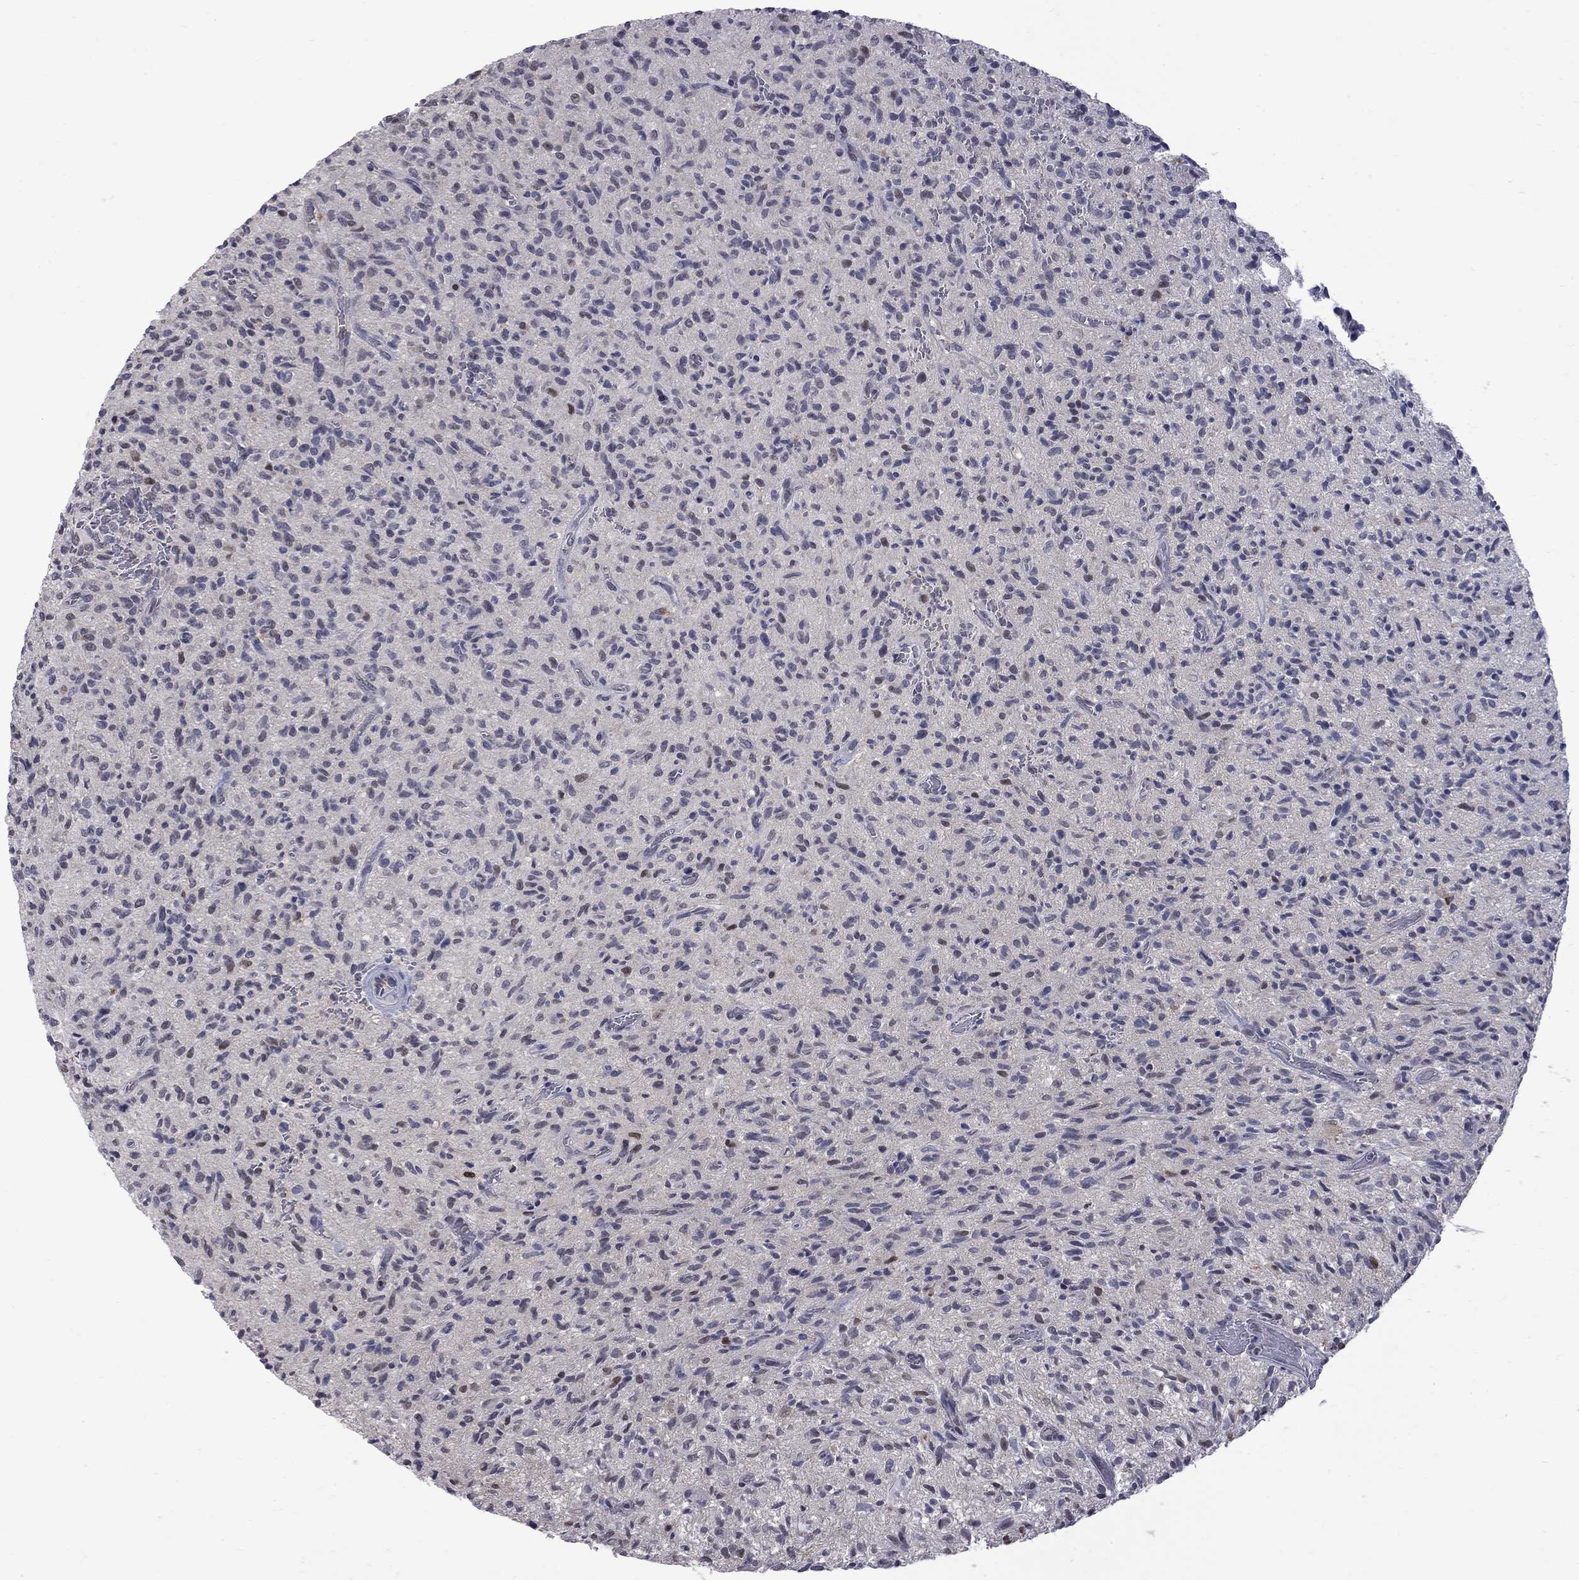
{"staining": {"intensity": "negative", "quantity": "none", "location": "none"}, "tissue": "glioma", "cell_type": "Tumor cells", "image_type": "cancer", "snomed": [{"axis": "morphology", "description": "Glioma, malignant, High grade"}, {"axis": "topography", "description": "Brain"}], "caption": "This is an immunohistochemistry photomicrograph of human malignant glioma (high-grade). There is no staining in tumor cells.", "gene": "RFWD3", "patient": {"sex": "male", "age": 64}}